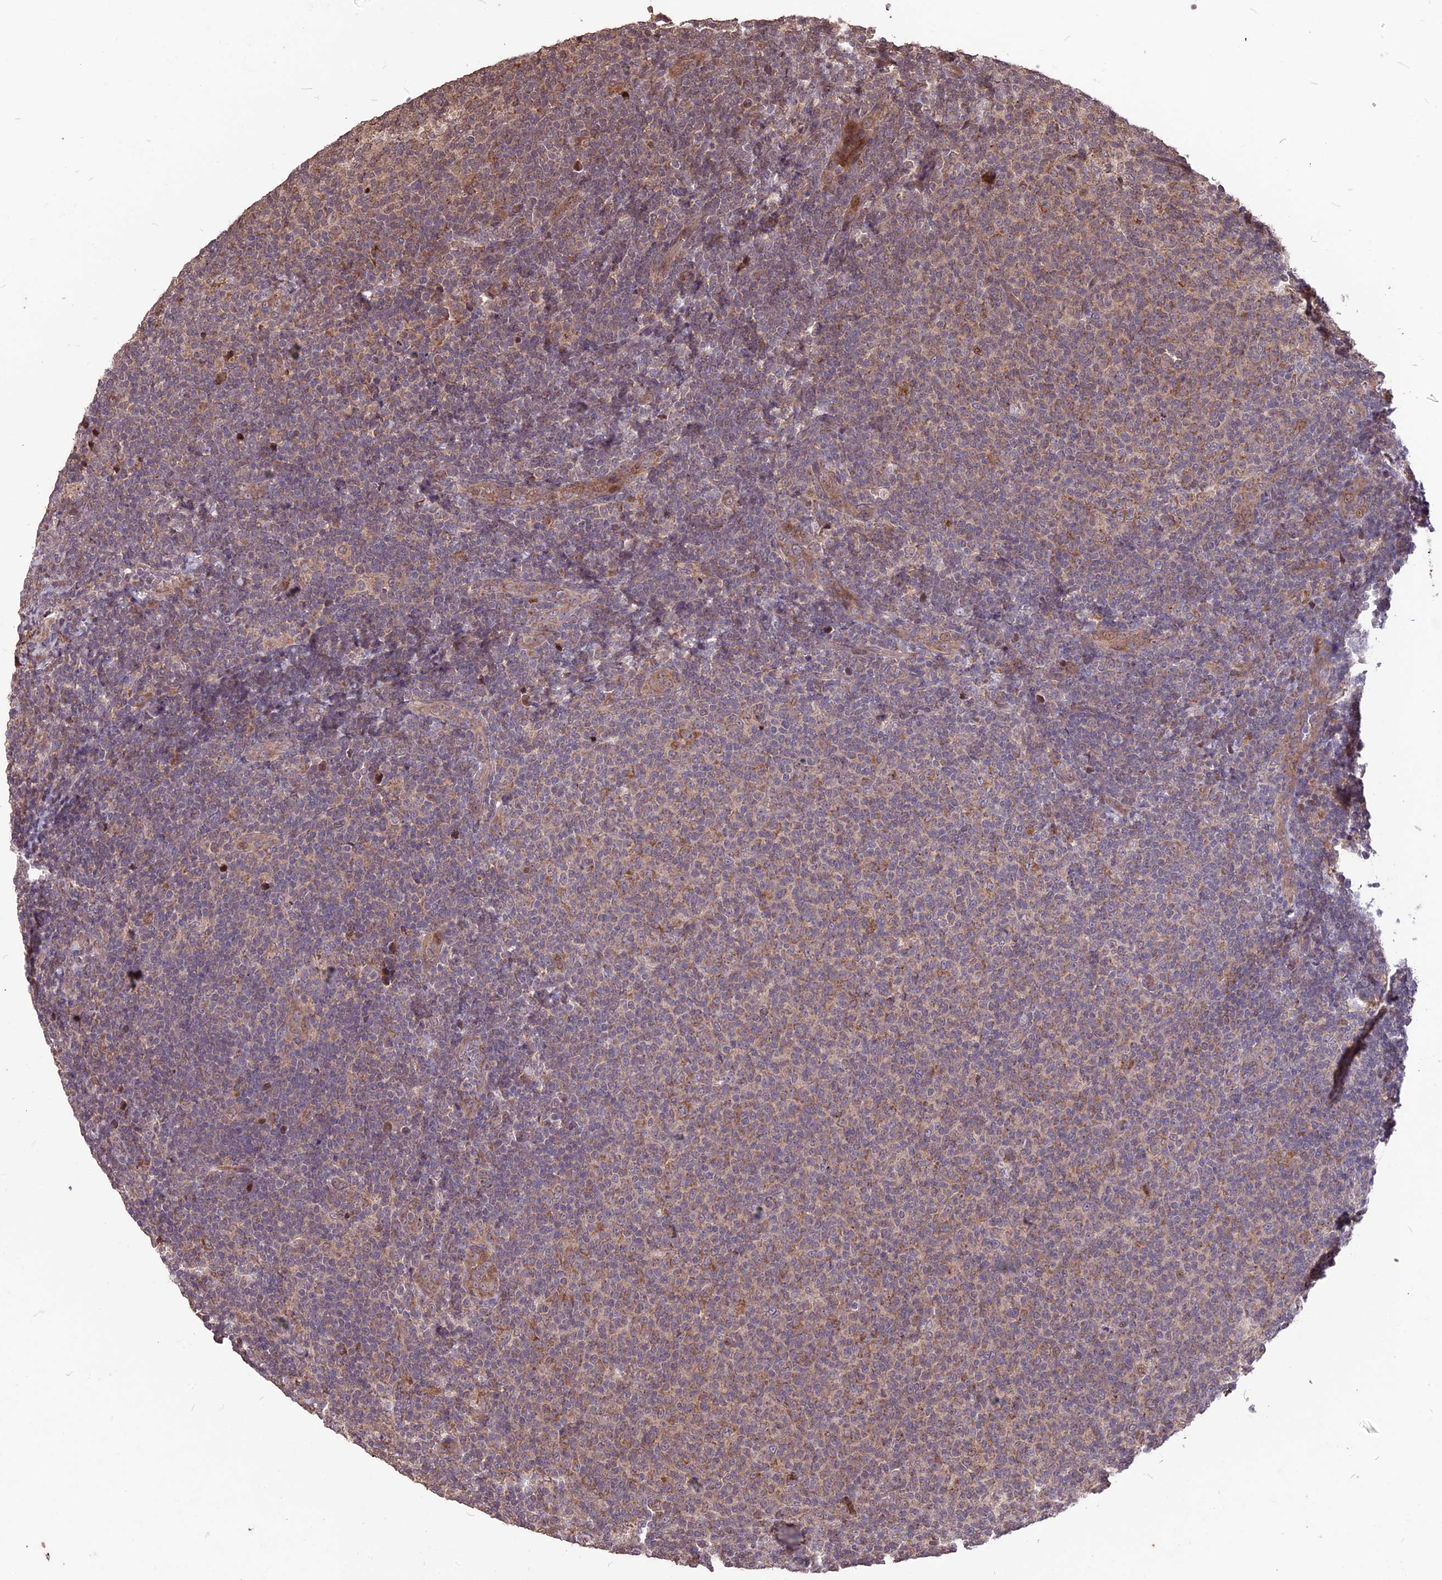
{"staining": {"intensity": "weak", "quantity": "<25%", "location": "cytoplasmic/membranous"}, "tissue": "lymphoma", "cell_type": "Tumor cells", "image_type": "cancer", "snomed": [{"axis": "morphology", "description": "Malignant lymphoma, non-Hodgkin's type, Low grade"}, {"axis": "topography", "description": "Lymph node"}], "caption": "The image demonstrates no significant staining in tumor cells of malignant lymphoma, non-Hodgkin's type (low-grade).", "gene": "ZNF598", "patient": {"sex": "male", "age": 66}}